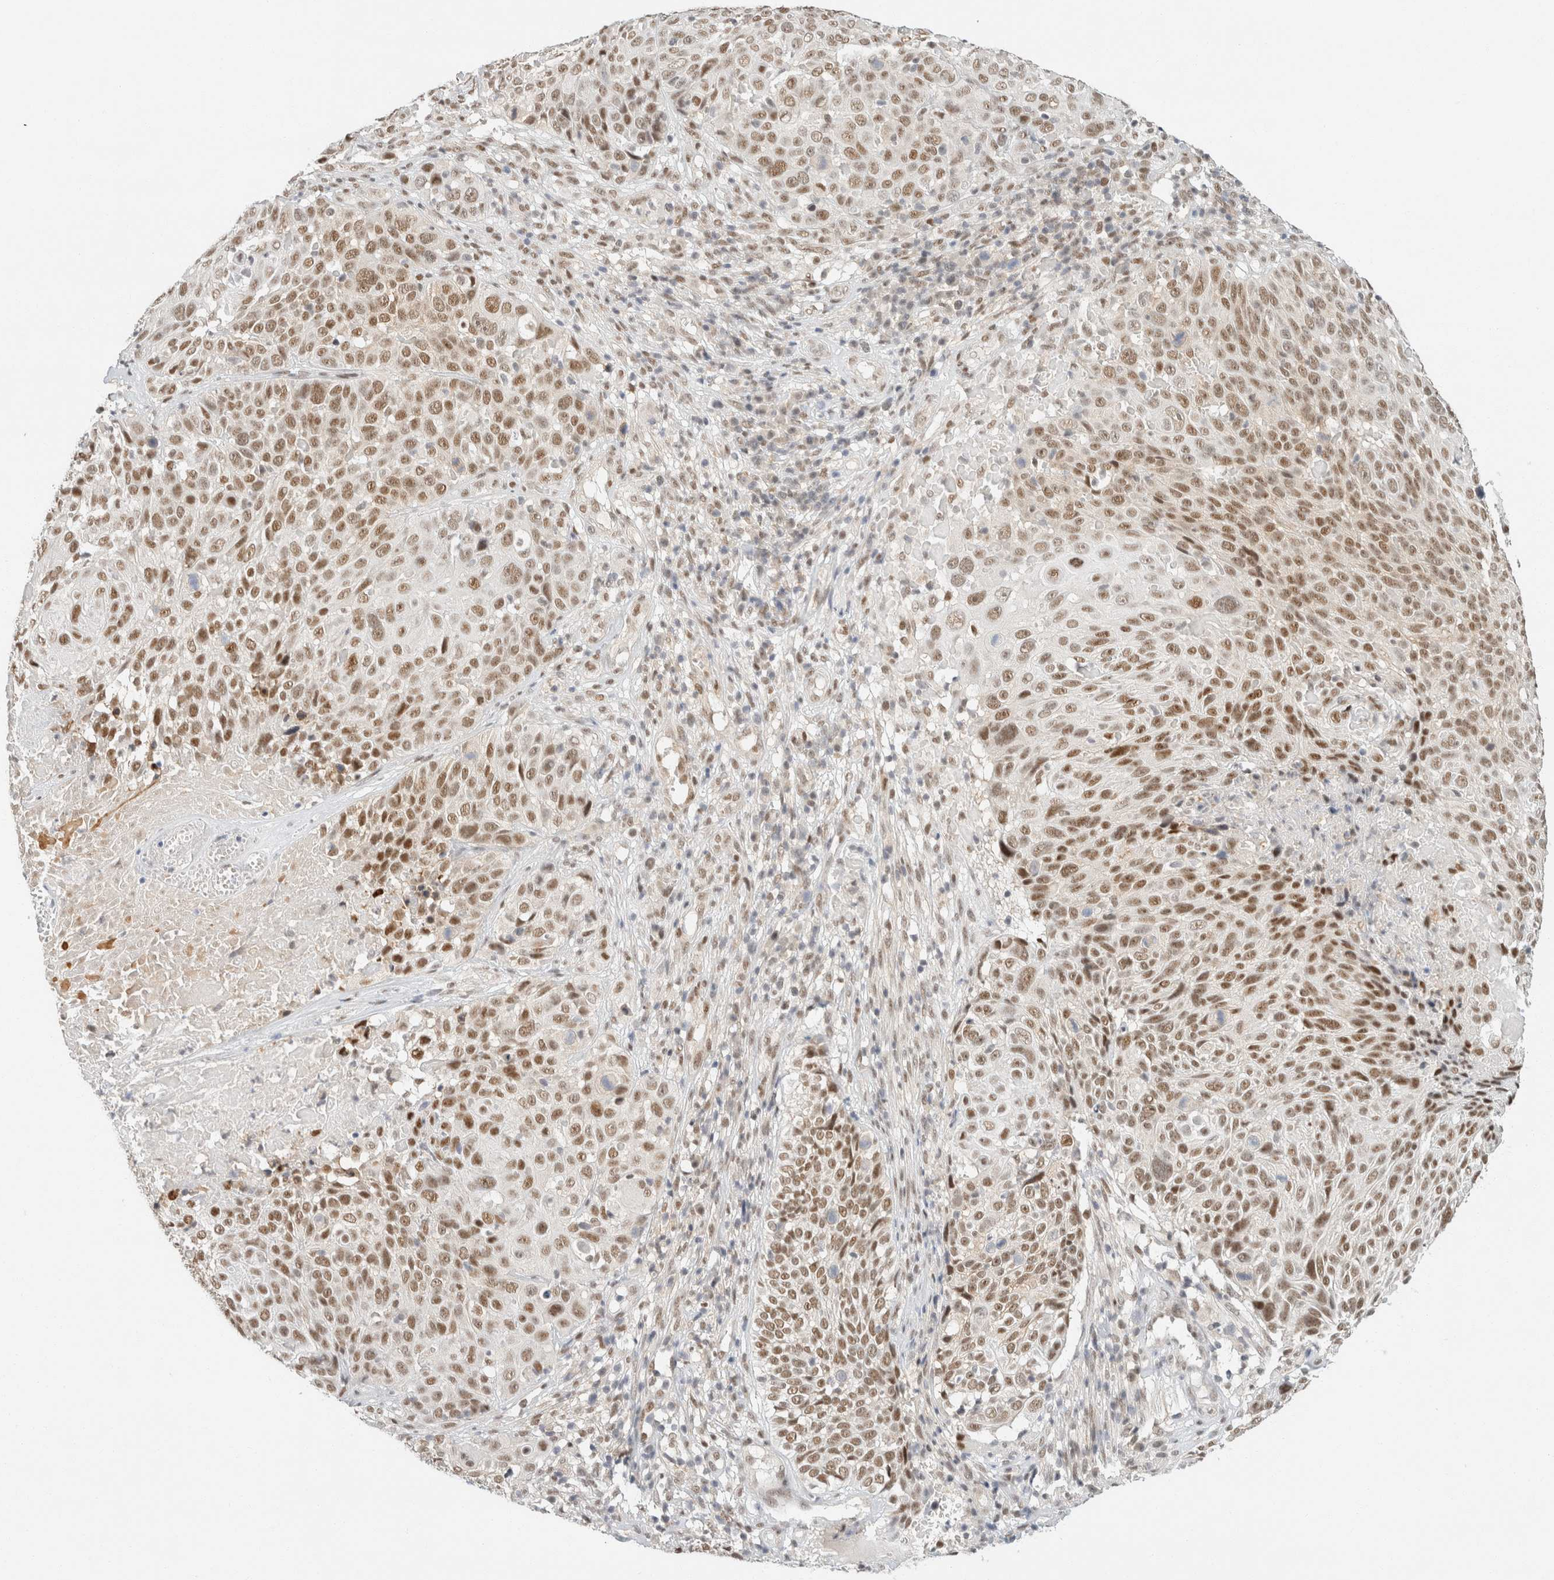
{"staining": {"intensity": "moderate", "quantity": ">75%", "location": "nuclear"}, "tissue": "cervical cancer", "cell_type": "Tumor cells", "image_type": "cancer", "snomed": [{"axis": "morphology", "description": "Squamous cell carcinoma, NOS"}, {"axis": "topography", "description": "Cervix"}], "caption": "Moderate nuclear expression for a protein is appreciated in approximately >75% of tumor cells of cervical squamous cell carcinoma using immunohistochemistry (IHC).", "gene": "ZNF768", "patient": {"sex": "female", "age": 74}}